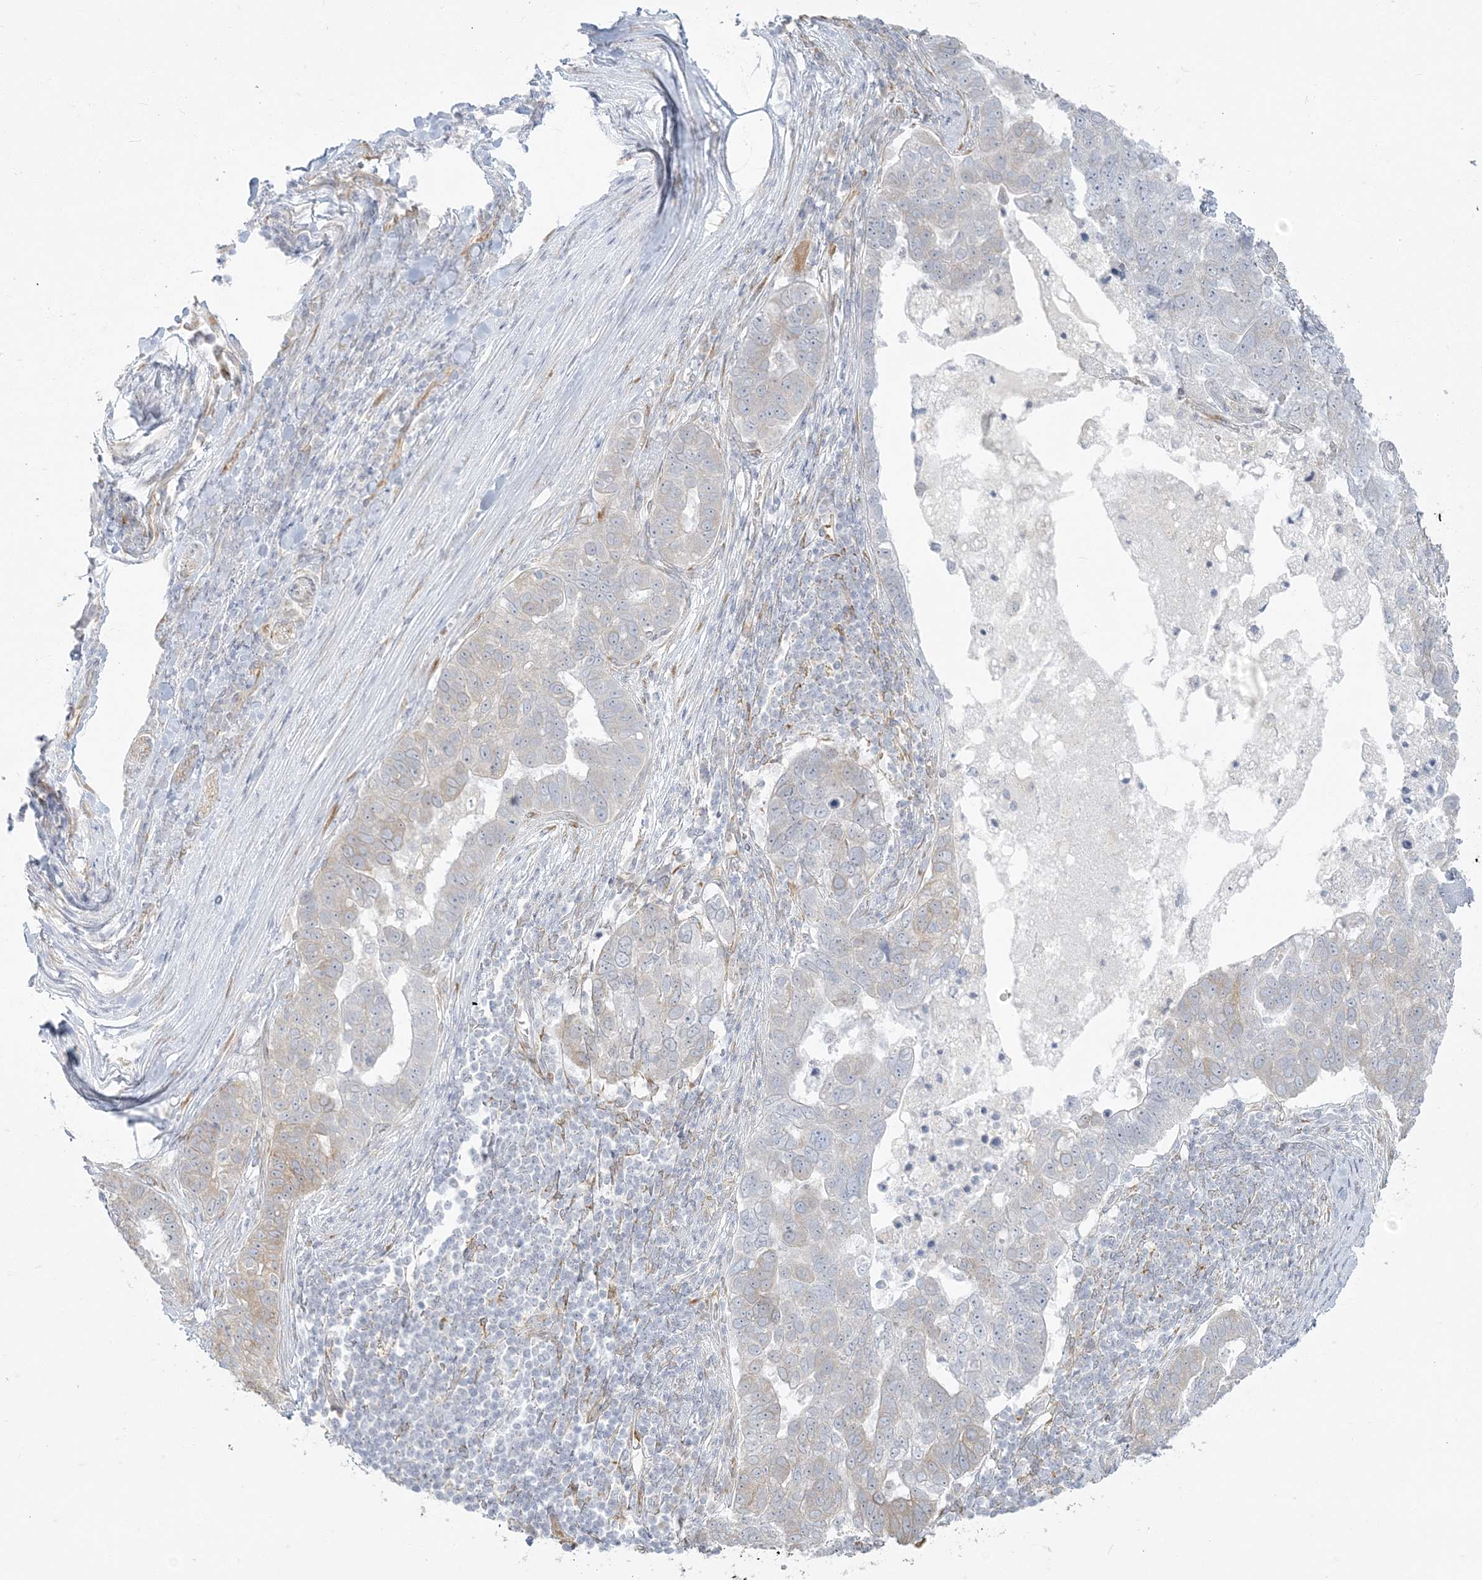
{"staining": {"intensity": "negative", "quantity": "none", "location": "none"}, "tissue": "pancreatic cancer", "cell_type": "Tumor cells", "image_type": "cancer", "snomed": [{"axis": "morphology", "description": "Adenocarcinoma, NOS"}, {"axis": "topography", "description": "Pancreas"}], "caption": "Immunohistochemistry of pancreatic adenocarcinoma shows no staining in tumor cells.", "gene": "ZC3H6", "patient": {"sex": "female", "age": 61}}